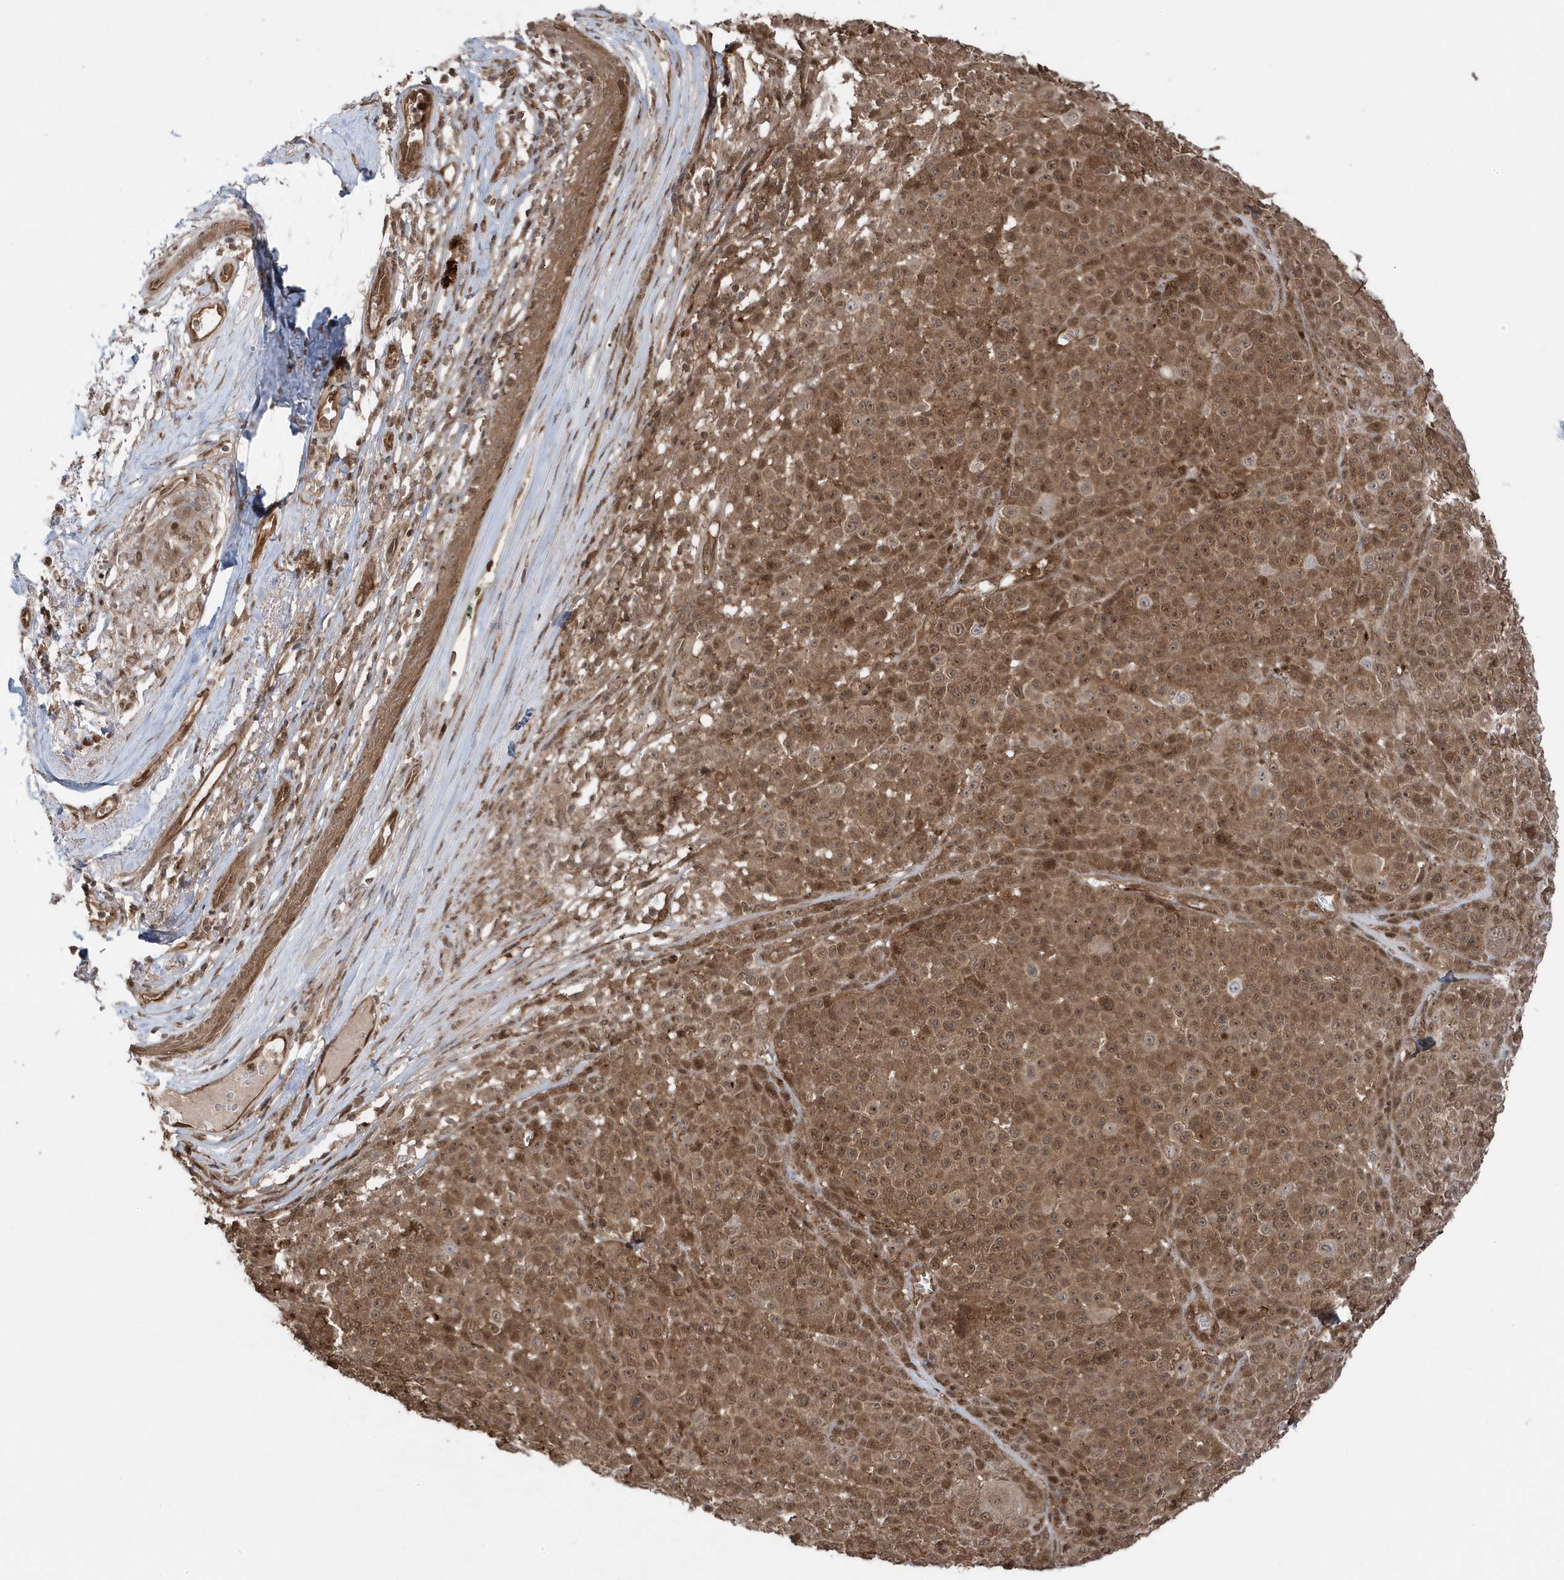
{"staining": {"intensity": "moderate", "quantity": ">75%", "location": "cytoplasmic/membranous,nuclear"}, "tissue": "melanoma", "cell_type": "Tumor cells", "image_type": "cancer", "snomed": [{"axis": "morphology", "description": "Malignant melanoma, NOS"}, {"axis": "topography", "description": "Skin"}], "caption": "Melanoma was stained to show a protein in brown. There is medium levels of moderate cytoplasmic/membranous and nuclear staining in about >75% of tumor cells.", "gene": "MAPK1IP1L", "patient": {"sex": "female", "age": 94}}